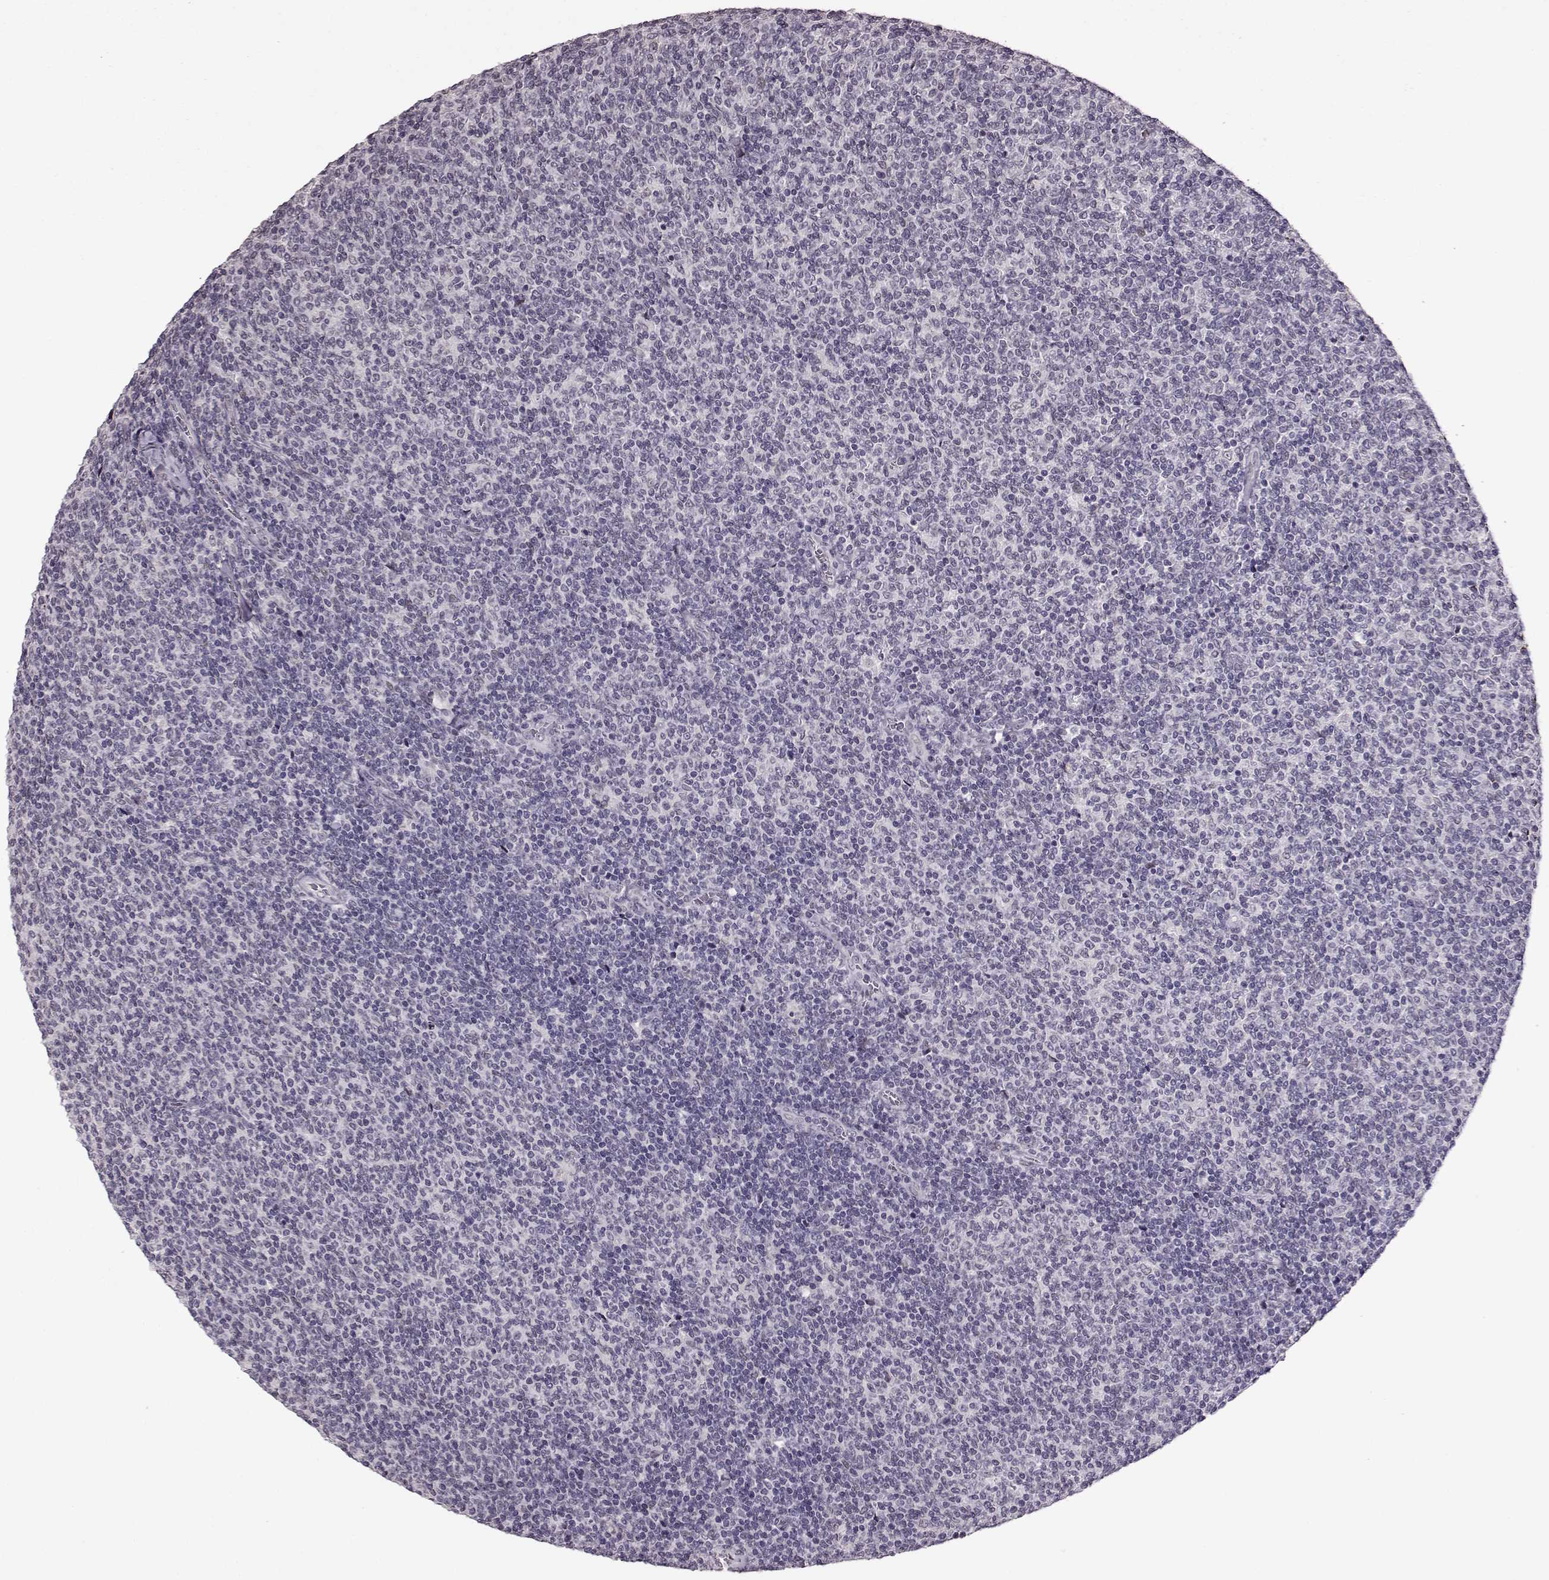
{"staining": {"intensity": "negative", "quantity": "none", "location": "none"}, "tissue": "lymphoma", "cell_type": "Tumor cells", "image_type": "cancer", "snomed": [{"axis": "morphology", "description": "Malignant lymphoma, non-Hodgkin's type, Low grade"}, {"axis": "topography", "description": "Lymph node"}], "caption": "A histopathology image of low-grade malignant lymphoma, non-Hodgkin's type stained for a protein shows no brown staining in tumor cells.", "gene": "STX1B", "patient": {"sex": "male", "age": 52}}